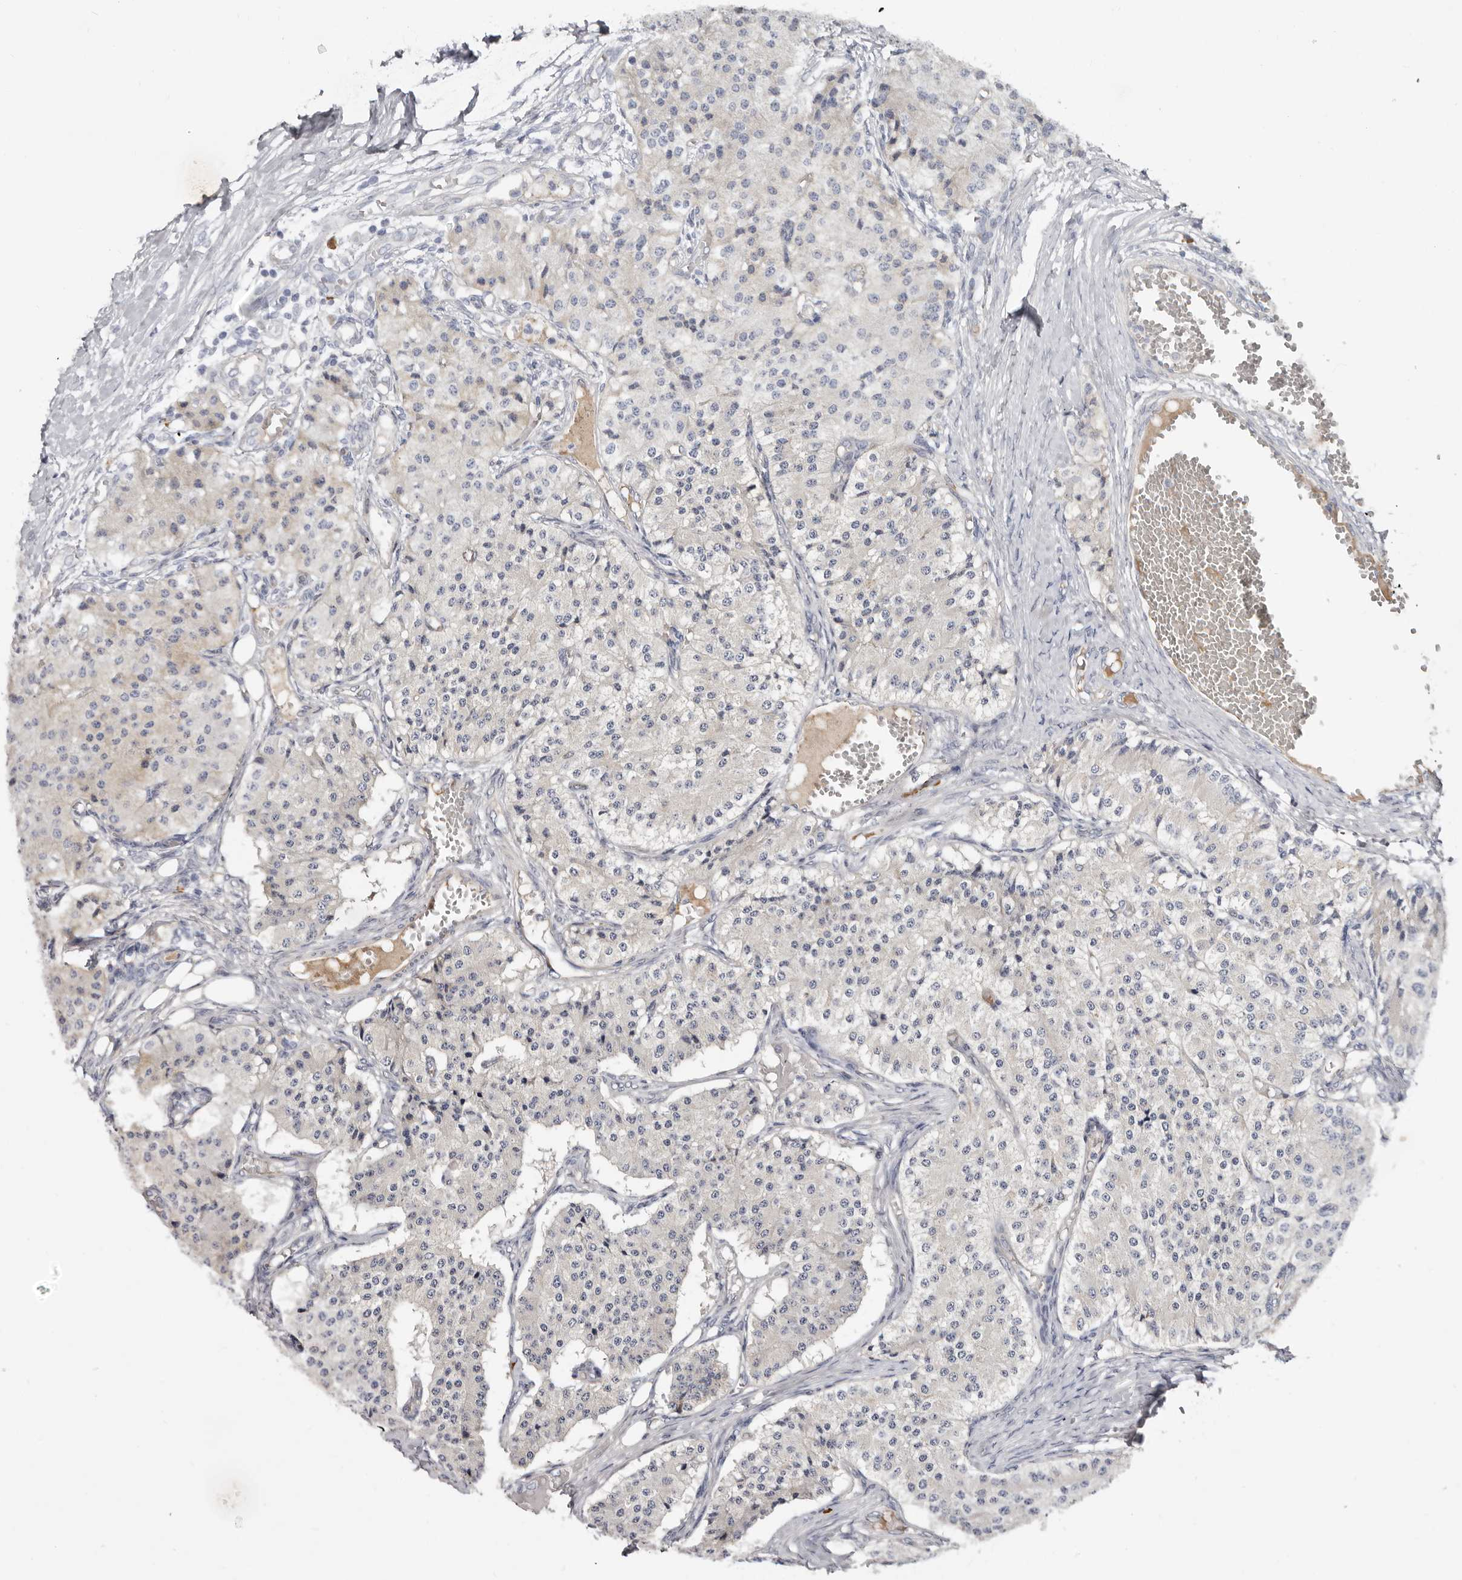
{"staining": {"intensity": "negative", "quantity": "none", "location": "none"}, "tissue": "carcinoid", "cell_type": "Tumor cells", "image_type": "cancer", "snomed": [{"axis": "morphology", "description": "Carcinoid, malignant, NOS"}, {"axis": "topography", "description": "Colon"}], "caption": "High power microscopy image of an IHC histopathology image of malignant carcinoid, revealing no significant positivity in tumor cells.", "gene": "SPTA1", "patient": {"sex": "female", "age": 52}}